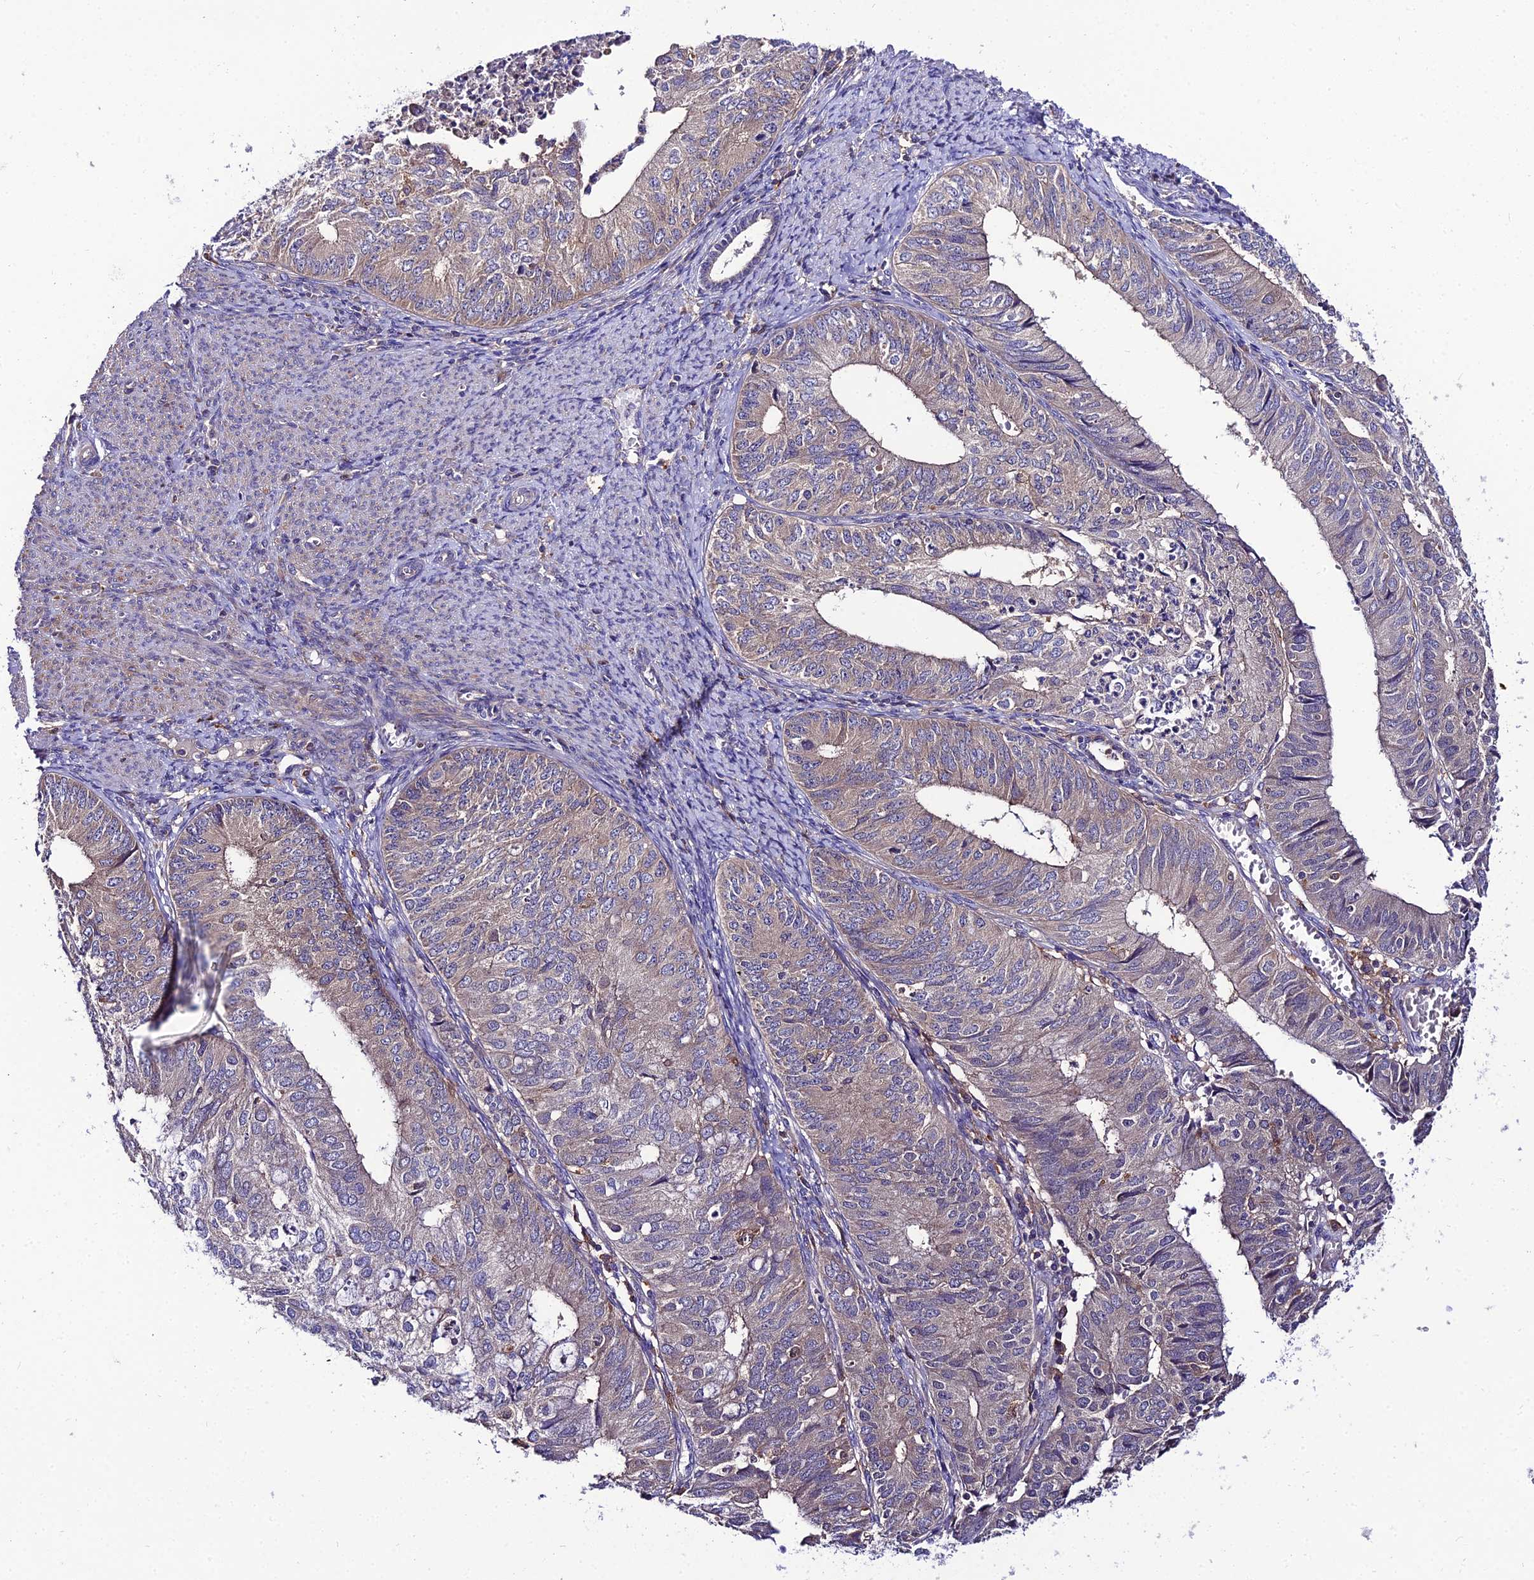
{"staining": {"intensity": "weak", "quantity": "<25%", "location": "cytoplasmic/membranous"}, "tissue": "endometrial cancer", "cell_type": "Tumor cells", "image_type": "cancer", "snomed": [{"axis": "morphology", "description": "Adenocarcinoma, NOS"}, {"axis": "topography", "description": "Endometrium"}], "caption": "A high-resolution histopathology image shows IHC staining of endometrial adenocarcinoma, which demonstrates no significant staining in tumor cells.", "gene": "C2orf69", "patient": {"sex": "female", "age": 68}}